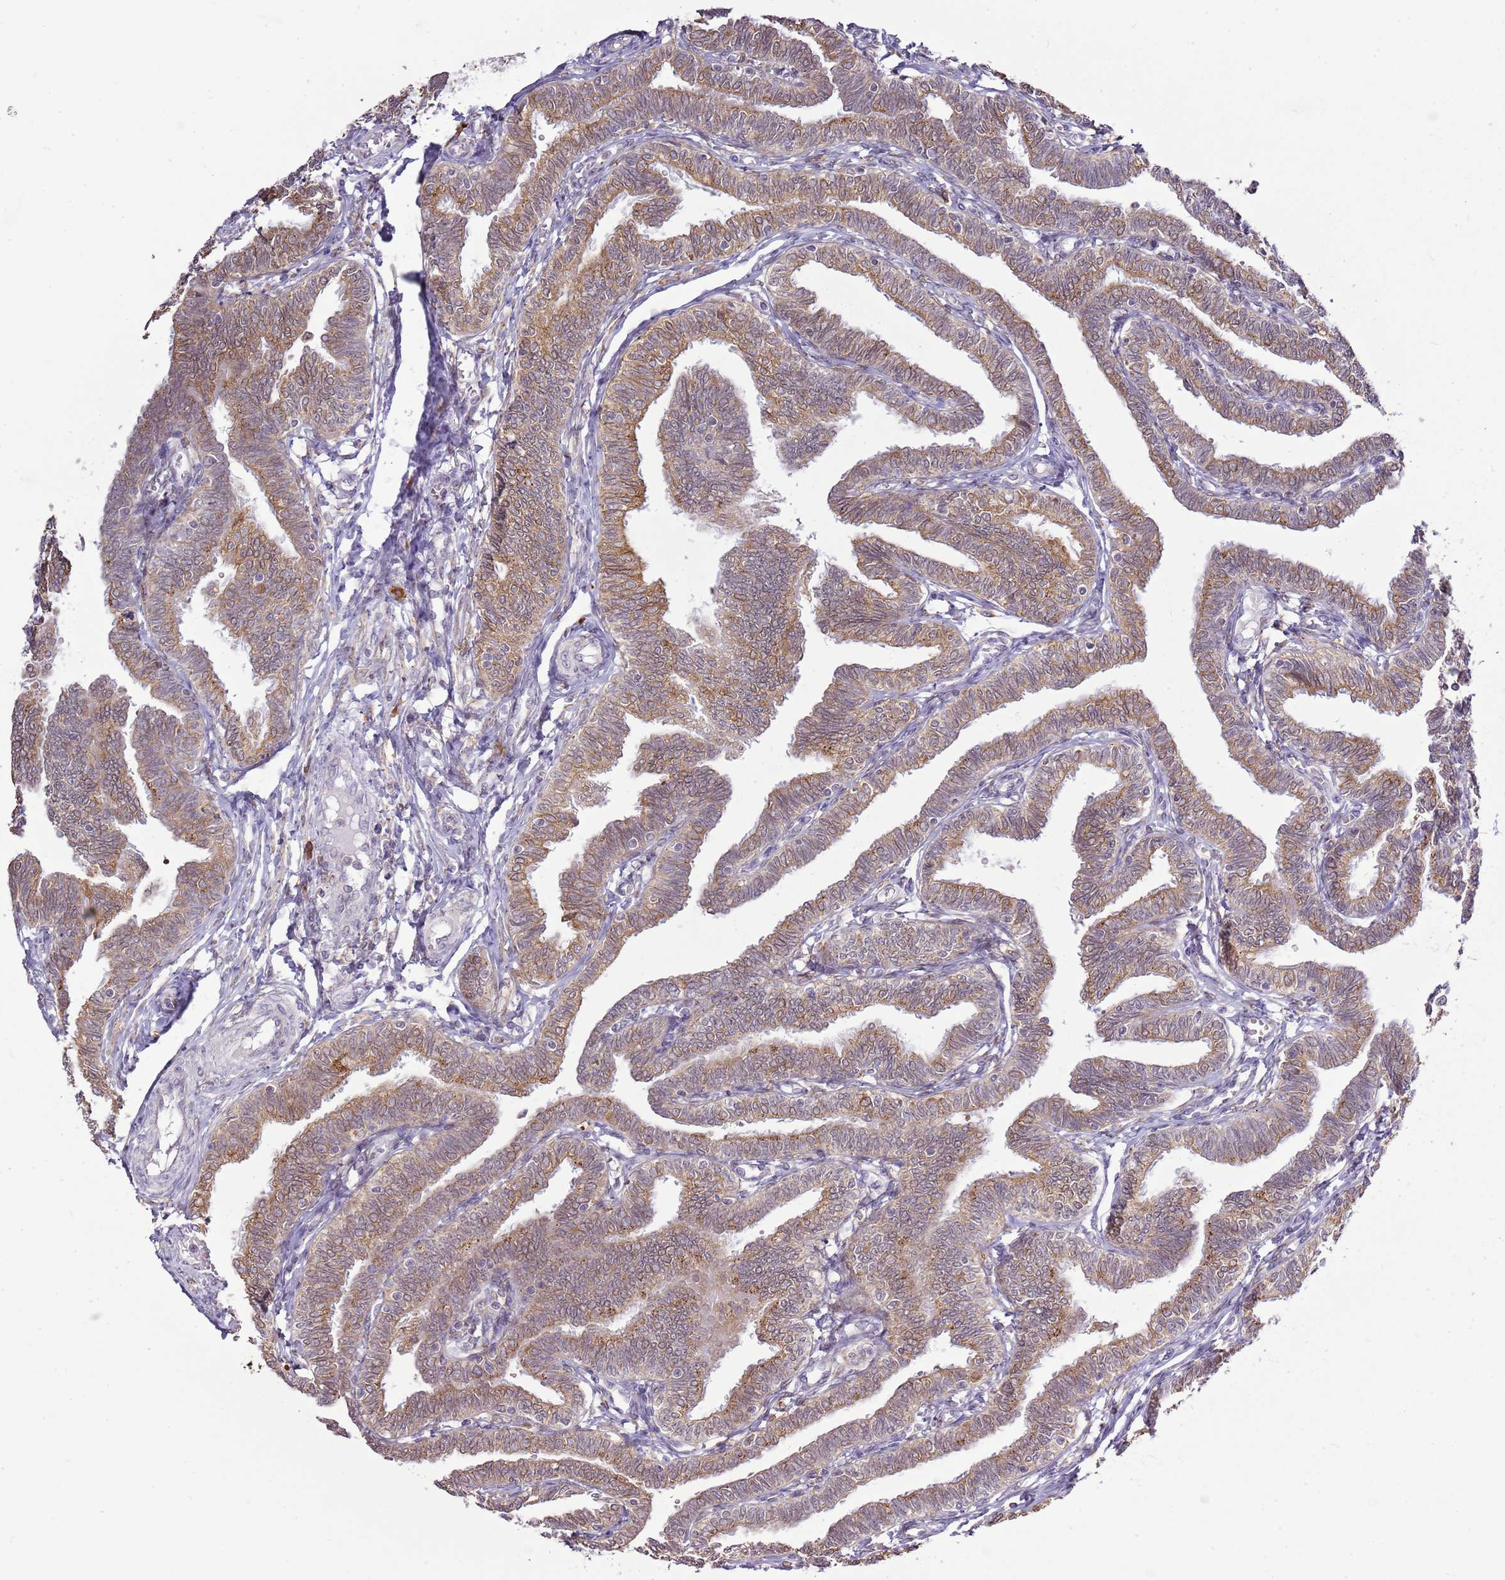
{"staining": {"intensity": "moderate", "quantity": ">75%", "location": "cytoplasmic/membranous"}, "tissue": "fallopian tube", "cell_type": "Glandular cells", "image_type": "normal", "snomed": [{"axis": "morphology", "description": "Normal tissue, NOS"}, {"axis": "topography", "description": "Fallopian tube"}, {"axis": "topography", "description": "Ovary"}], "caption": "A high-resolution image shows immunohistochemistry staining of benign fallopian tube, which shows moderate cytoplasmic/membranous staining in about >75% of glandular cells.", "gene": "TMED10", "patient": {"sex": "female", "age": 23}}